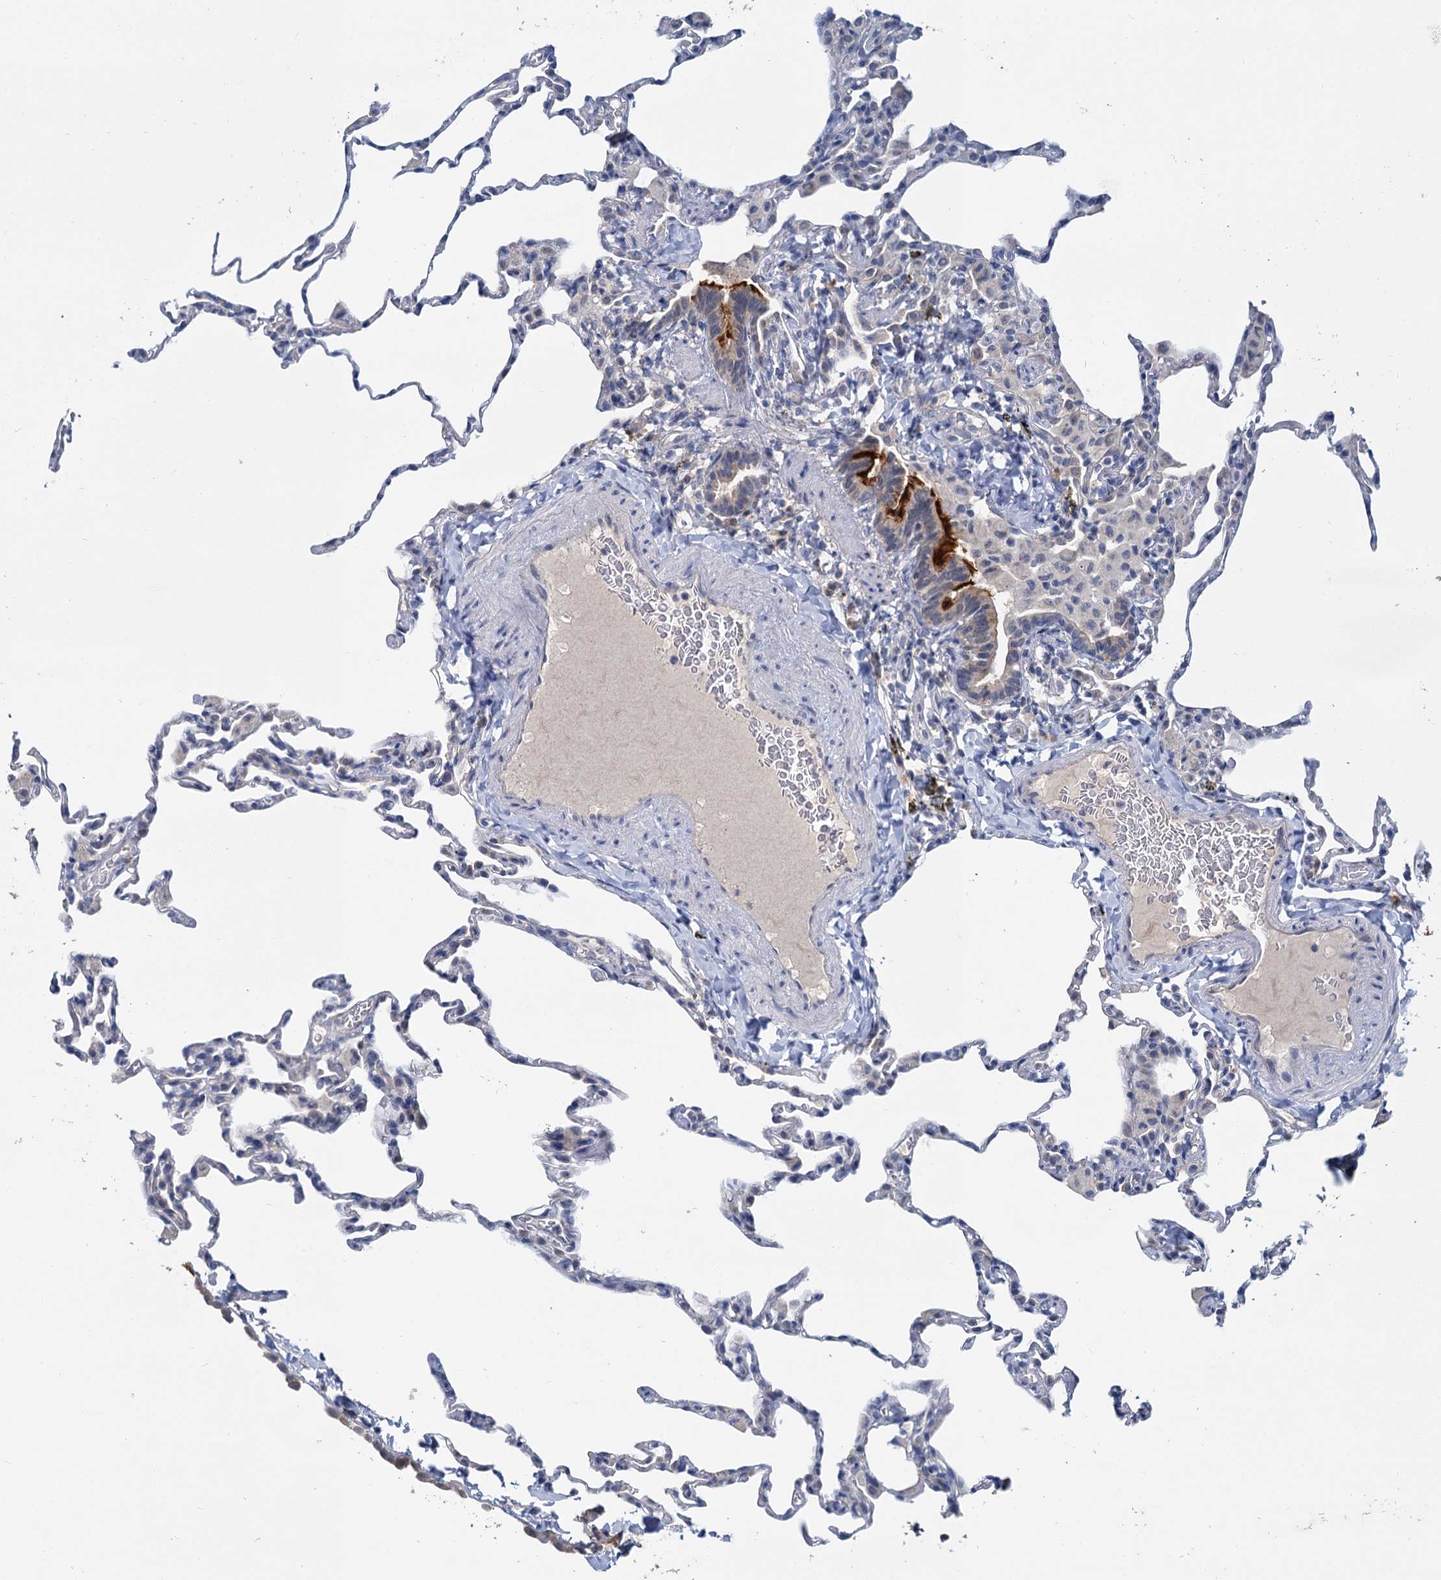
{"staining": {"intensity": "negative", "quantity": "none", "location": "none"}, "tissue": "lung", "cell_type": "Alveolar cells", "image_type": "normal", "snomed": [{"axis": "morphology", "description": "Normal tissue, NOS"}, {"axis": "topography", "description": "Lung"}], "caption": "A high-resolution photomicrograph shows immunohistochemistry staining of normal lung, which shows no significant positivity in alveolar cells.", "gene": "ANKRD42", "patient": {"sex": "male", "age": 20}}